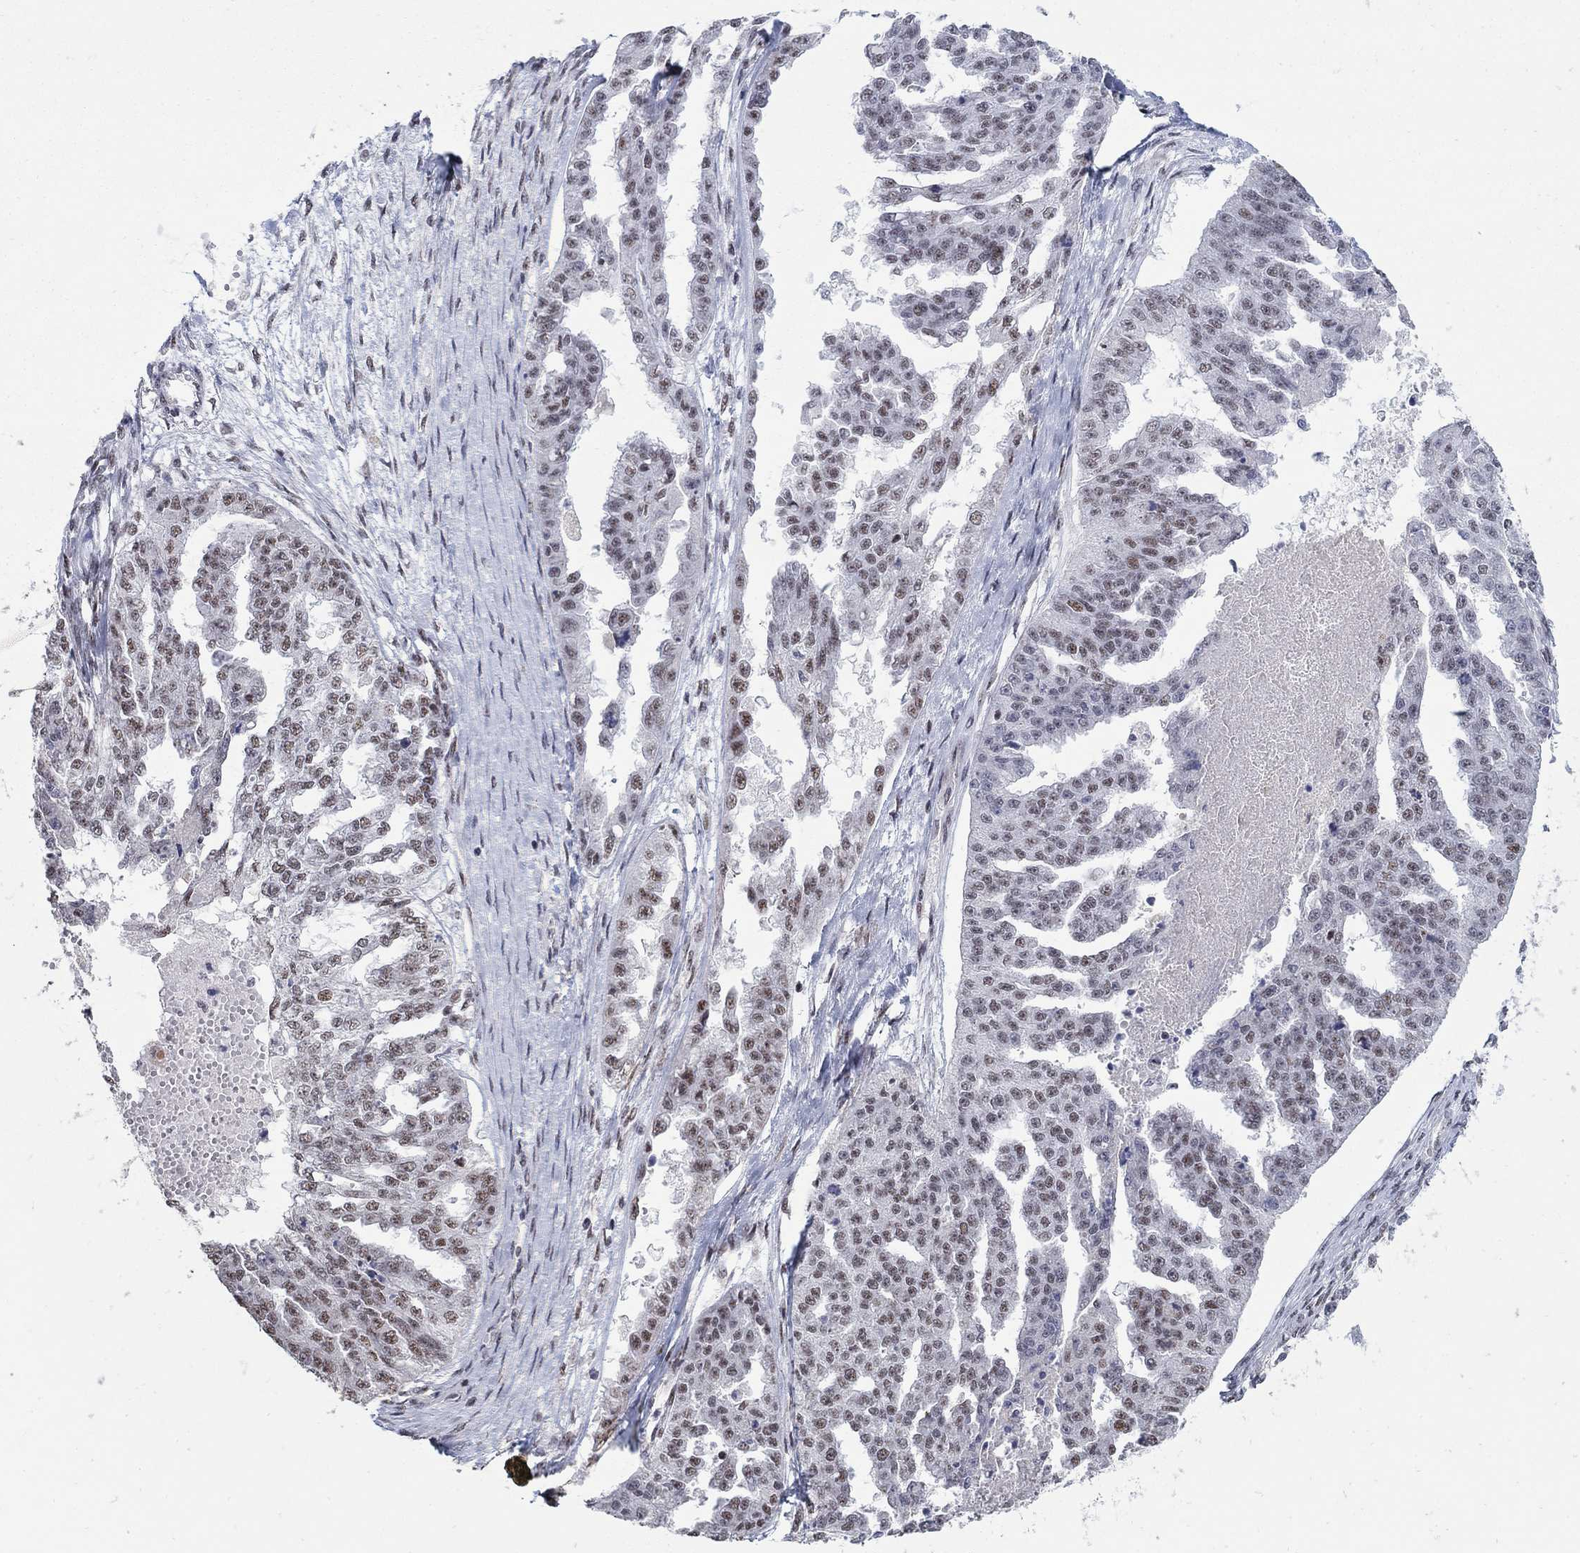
{"staining": {"intensity": "weak", "quantity": ">75%", "location": "nuclear"}, "tissue": "ovarian cancer", "cell_type": "Tumor cells", "image_type": "cancer", "snomed": [{"axis": "morphology", "description": "Cystadenocarcinoma, serous, NOS"}, {"axis": "topography", "description": "Ovary"}], "caption": "Protein expression analysis of human ovarian cancer (serous cystadenocarcinoma) reveals weak nuclear staining in about >75% of tumor cells.", "gene": "PNISR", "patient": {"sex": "female", "age": 58}}